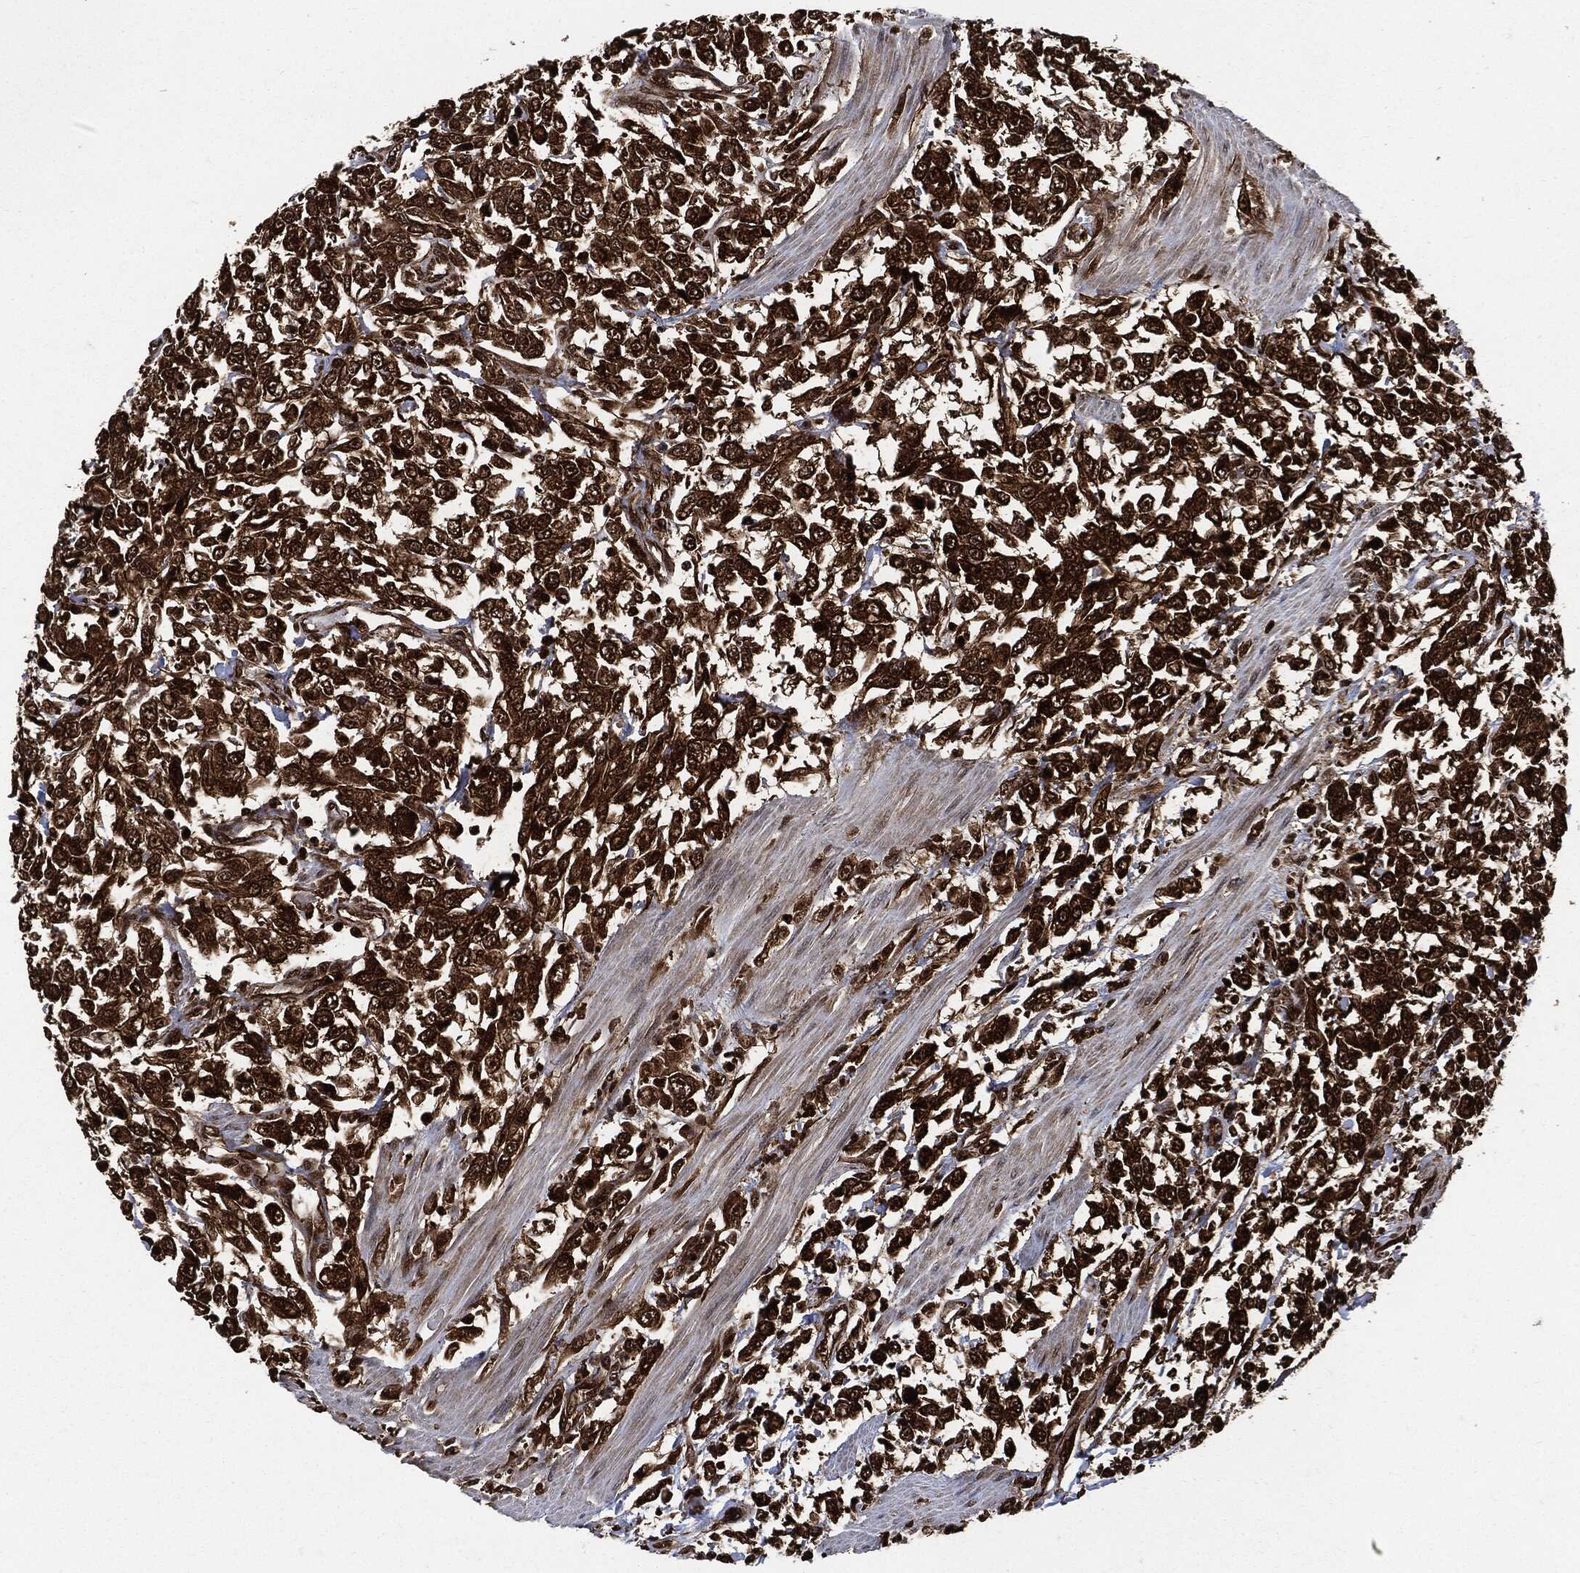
{"staining": {"intensity": "strong", "quantity": ">75%", "location": "cytoplasmic/membranous"}, "tissue": "urothelial cancer", "cell_type": "Tumor cells", "image_type": "cancer", "snomed": [{"axis": "morphology", "description": "Urothelial carcinoma, High grade"}, {"axis": "topography", "description": "Urinary bladder"}], "caption": "High-grade urothelial carcinoma stained for a protein reveals strong cytoplasmic/membranous positivity in tumor cells. The staining is performed using DAB (3,3'-diaminobenzidine) brown chromogen to label protein expression. The nuclei are counter-stained blue using hematoxylin.", "gene": "YWHAB", "patient": {"sex": "male", "age": 46}}